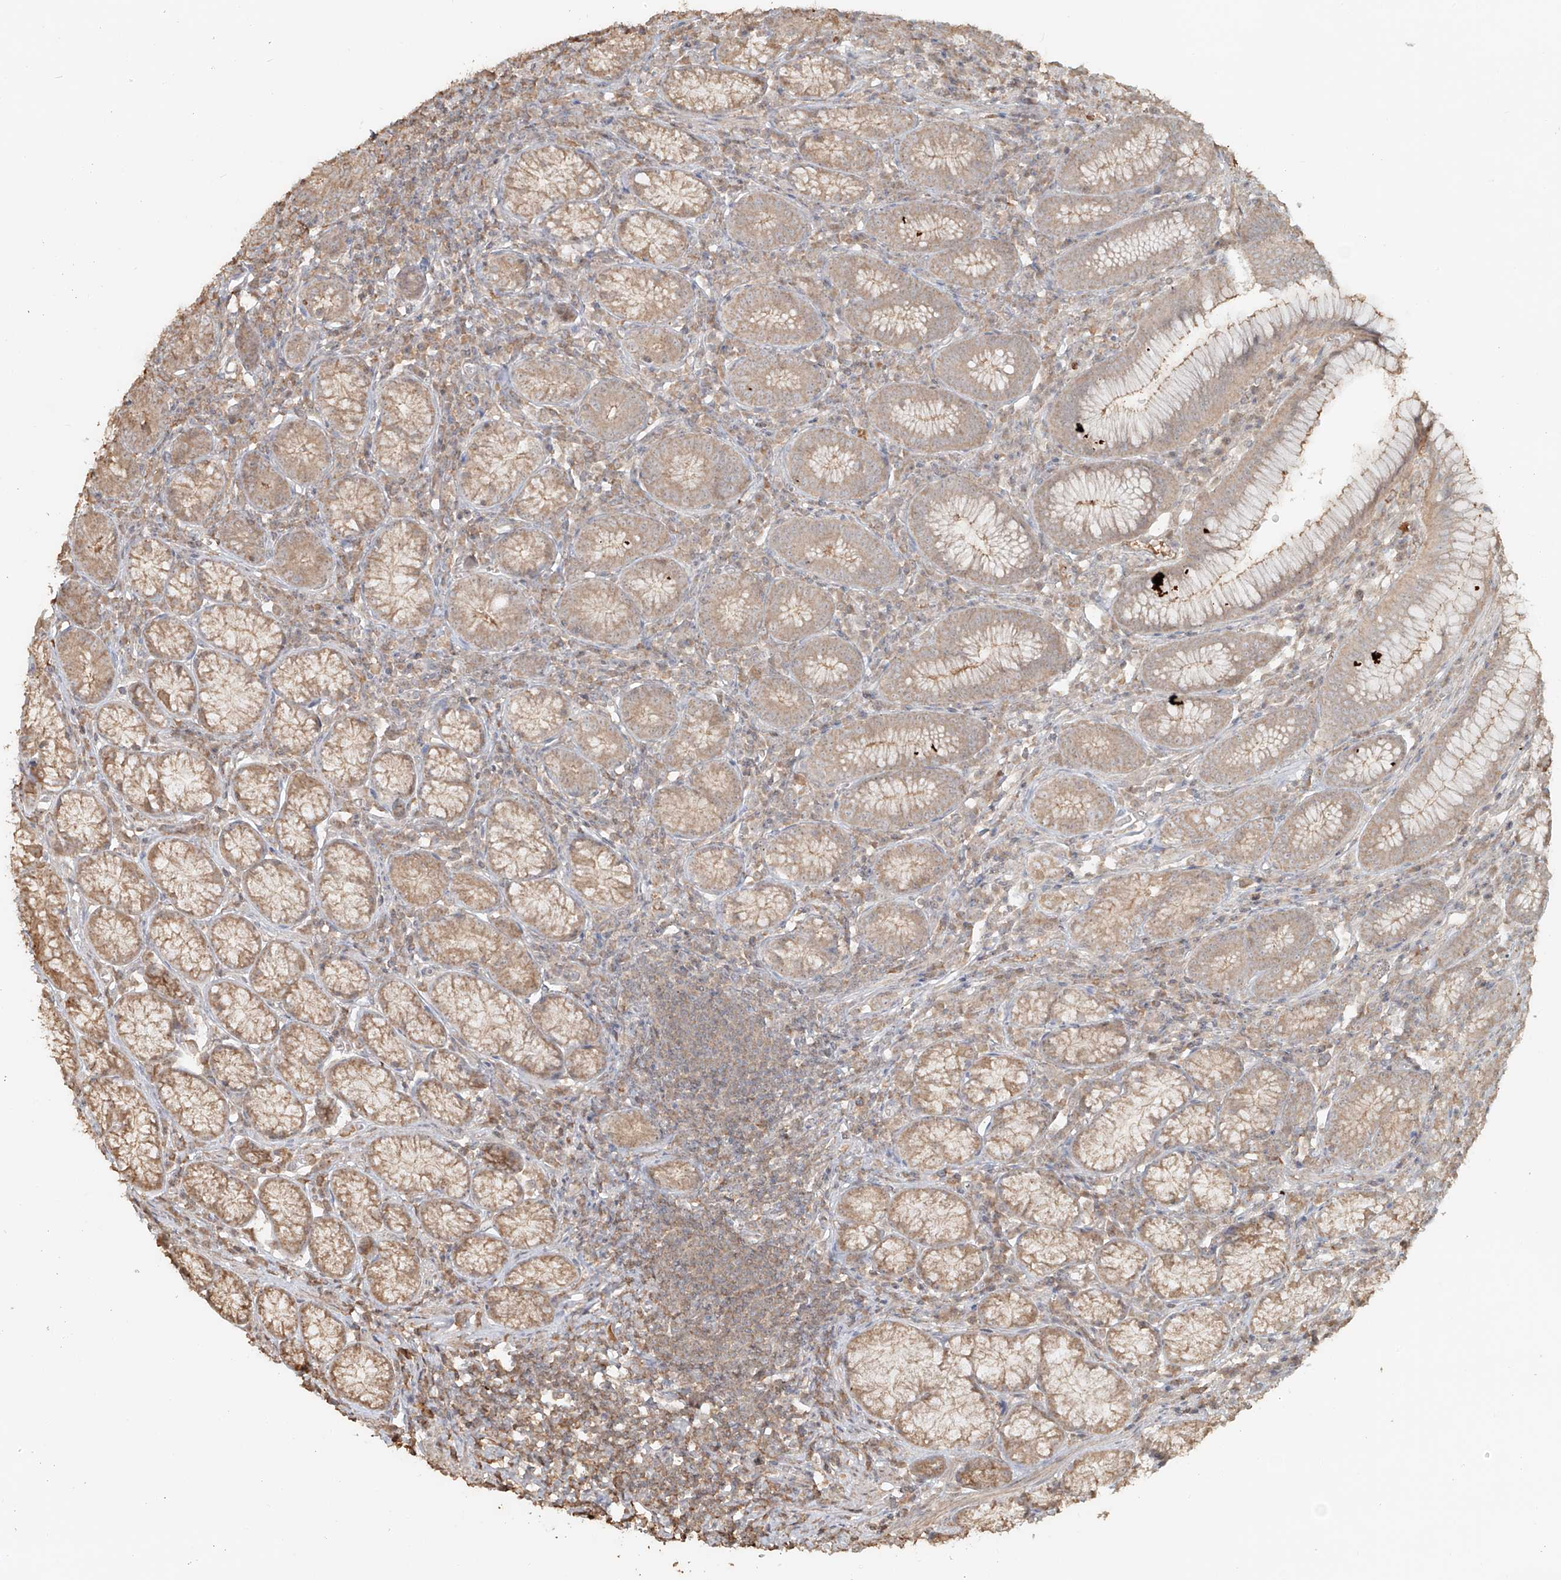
{"staining": {"intensity": "moderate", "quantity": ">75%", "location": "cytoplasmic/membranous"}, "tissue": "stomach", "cell_type": "Glandular cells", "image_type": "normal", "snomed": [{"axis": "morphology", "description": "Normal tissue, NOS"}, {"axis": "topography", "description": "Stomach"}], "caption": "Immunohistochemical staining of normal stomach exhibits moderate cytoplasmic/membranous protein expression in approximately >75% of glandular cells. (Stains: DAB (3,3'-diaminobenzidine) in brown, nuclei in blue, Microscopy: brightfield microscopy at high magnification).", "gene": "NPHS1", "patient": {"sex": "male", "age": 55}}